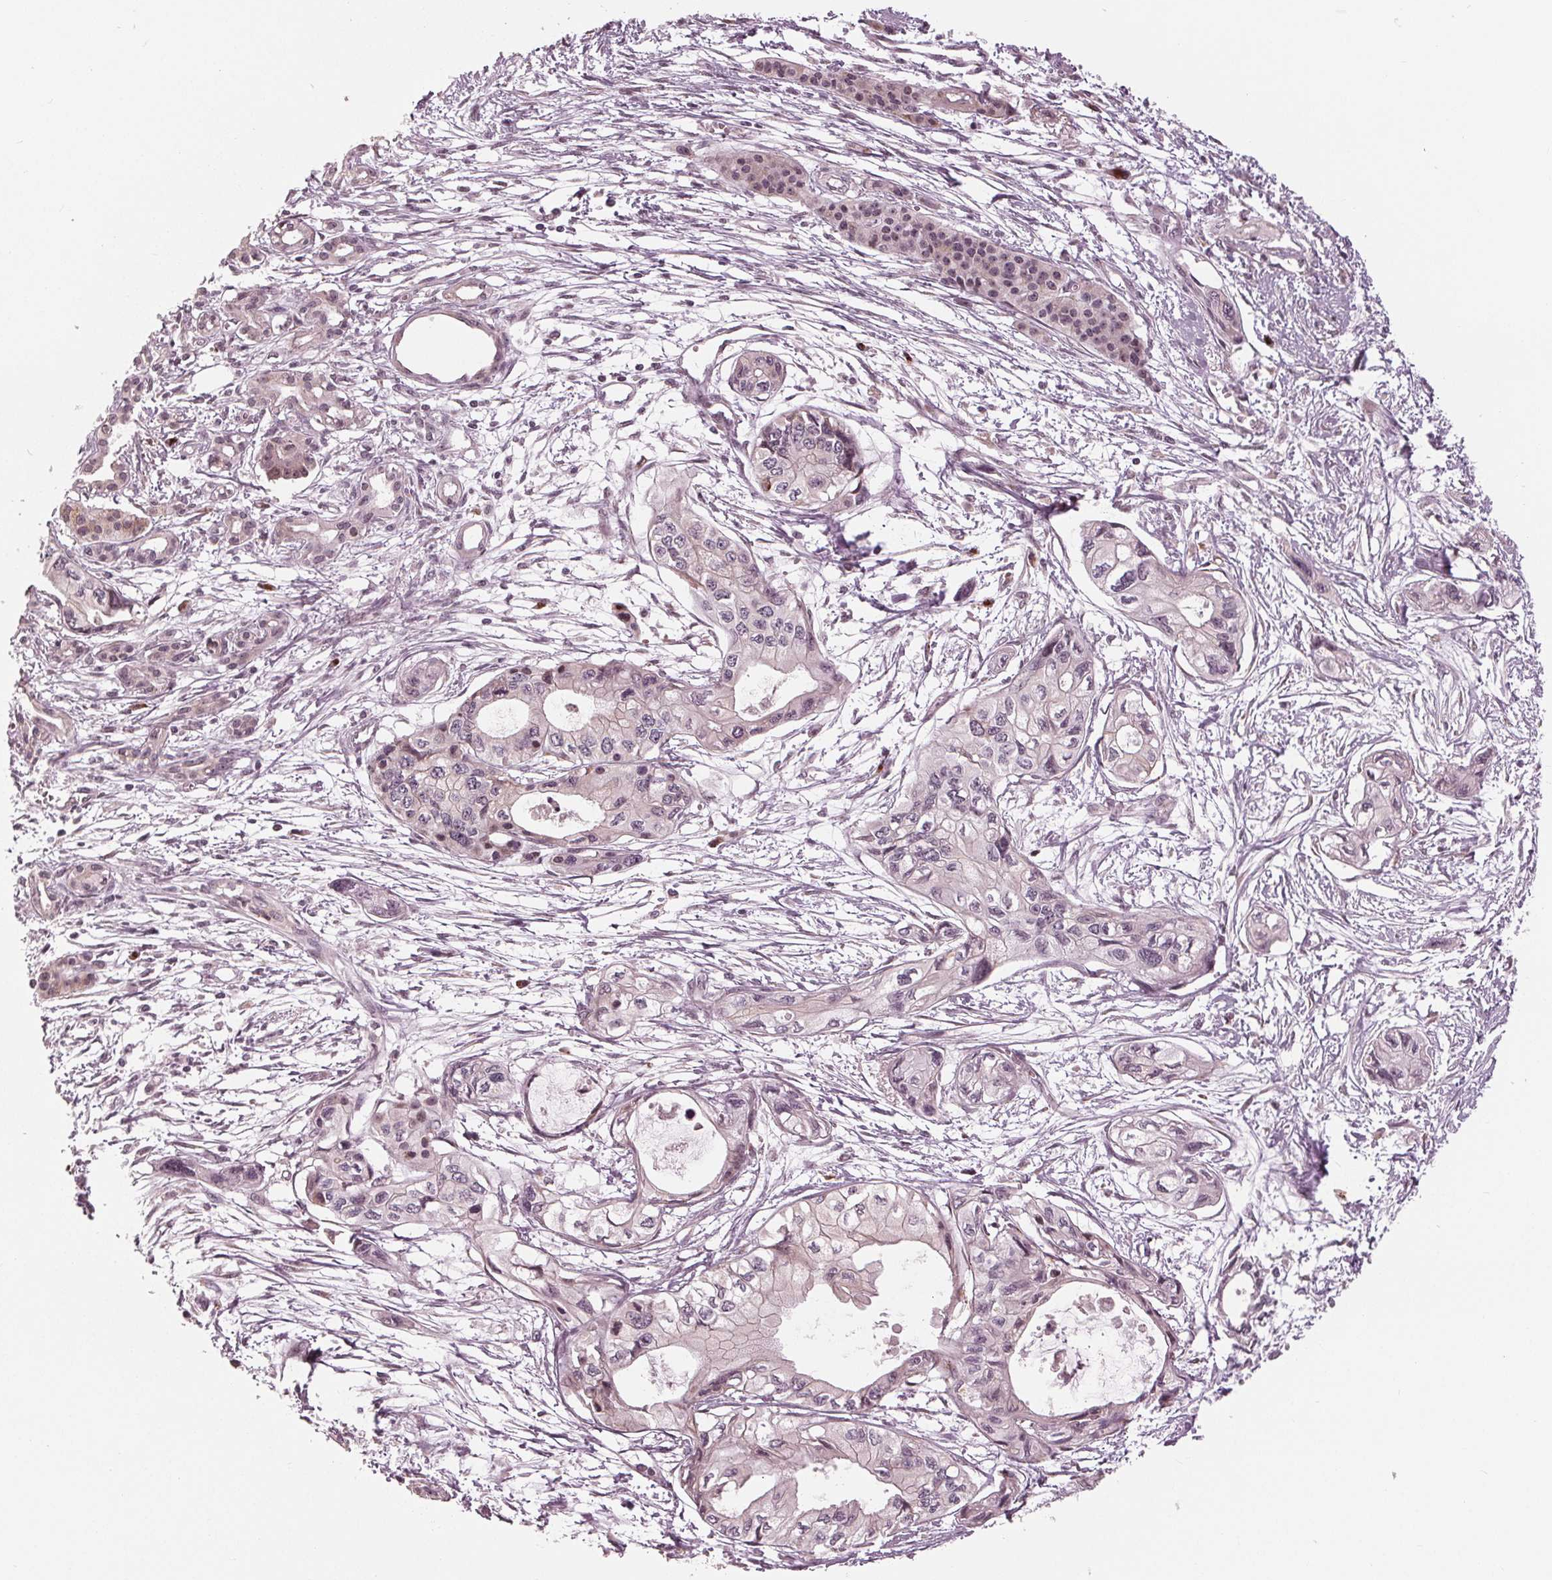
{"staining": {"intensity": "weak", "quantity": "<25%", "location": "cytoplasmic/membranous,nuclear"}, "tissue": "pancreatic cancer", "cell_type": "Tumor cells", "image_type": "cancer", "snomed": [{"axis": "morphology", "description": "Adenocarcinoma, NOS"}, {"axis": "topography", "description": "Pancreas"}], "caption": "Tumor cells are negative for protein expression in human pancreatic cancer (adenocarcinoma).", "gene": "SLX4", "patient": {"sex": "female", "age": 76}}